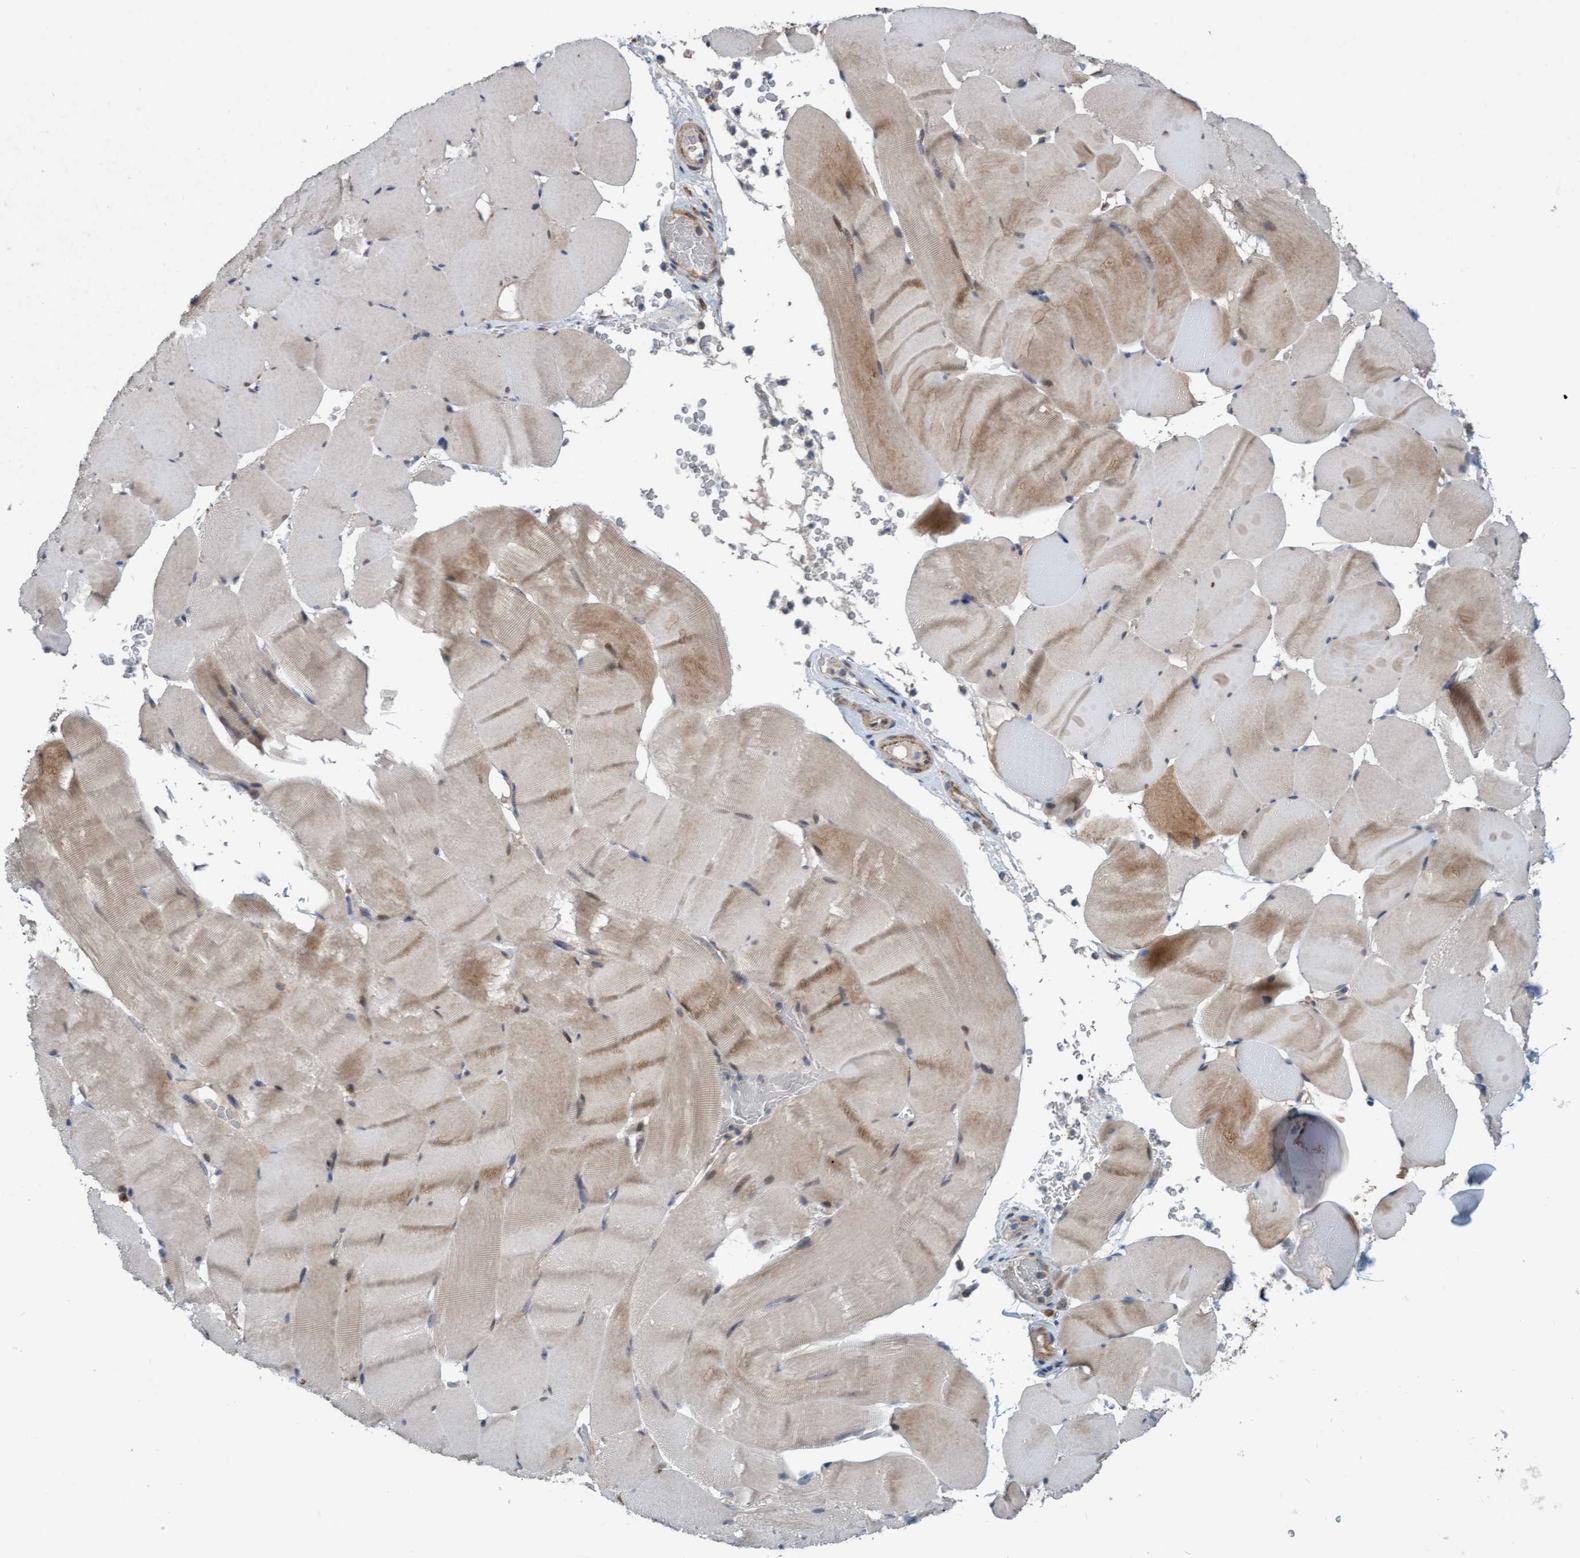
{"staining": {"intensity": "weak", "quantity": "25%-75%", "location": "cytoplasmic/membranous"}, "tissue": "skeletal muscle", "cell_type": "Myocytes", "image_type": "normal", "snomed": [{"axis": "morphology", "description": "Normal tissue, NOS"}, {"axis": "topography", "description": "Skeletal muscle"}], "caption": "Myocytes show low levels of weak cytoplasmic/membranous staining in about 25%-75% of cells in normal skeletal muscle.", "gene": "ZNF566", "patient": {"sex": "male", "age": 62}}